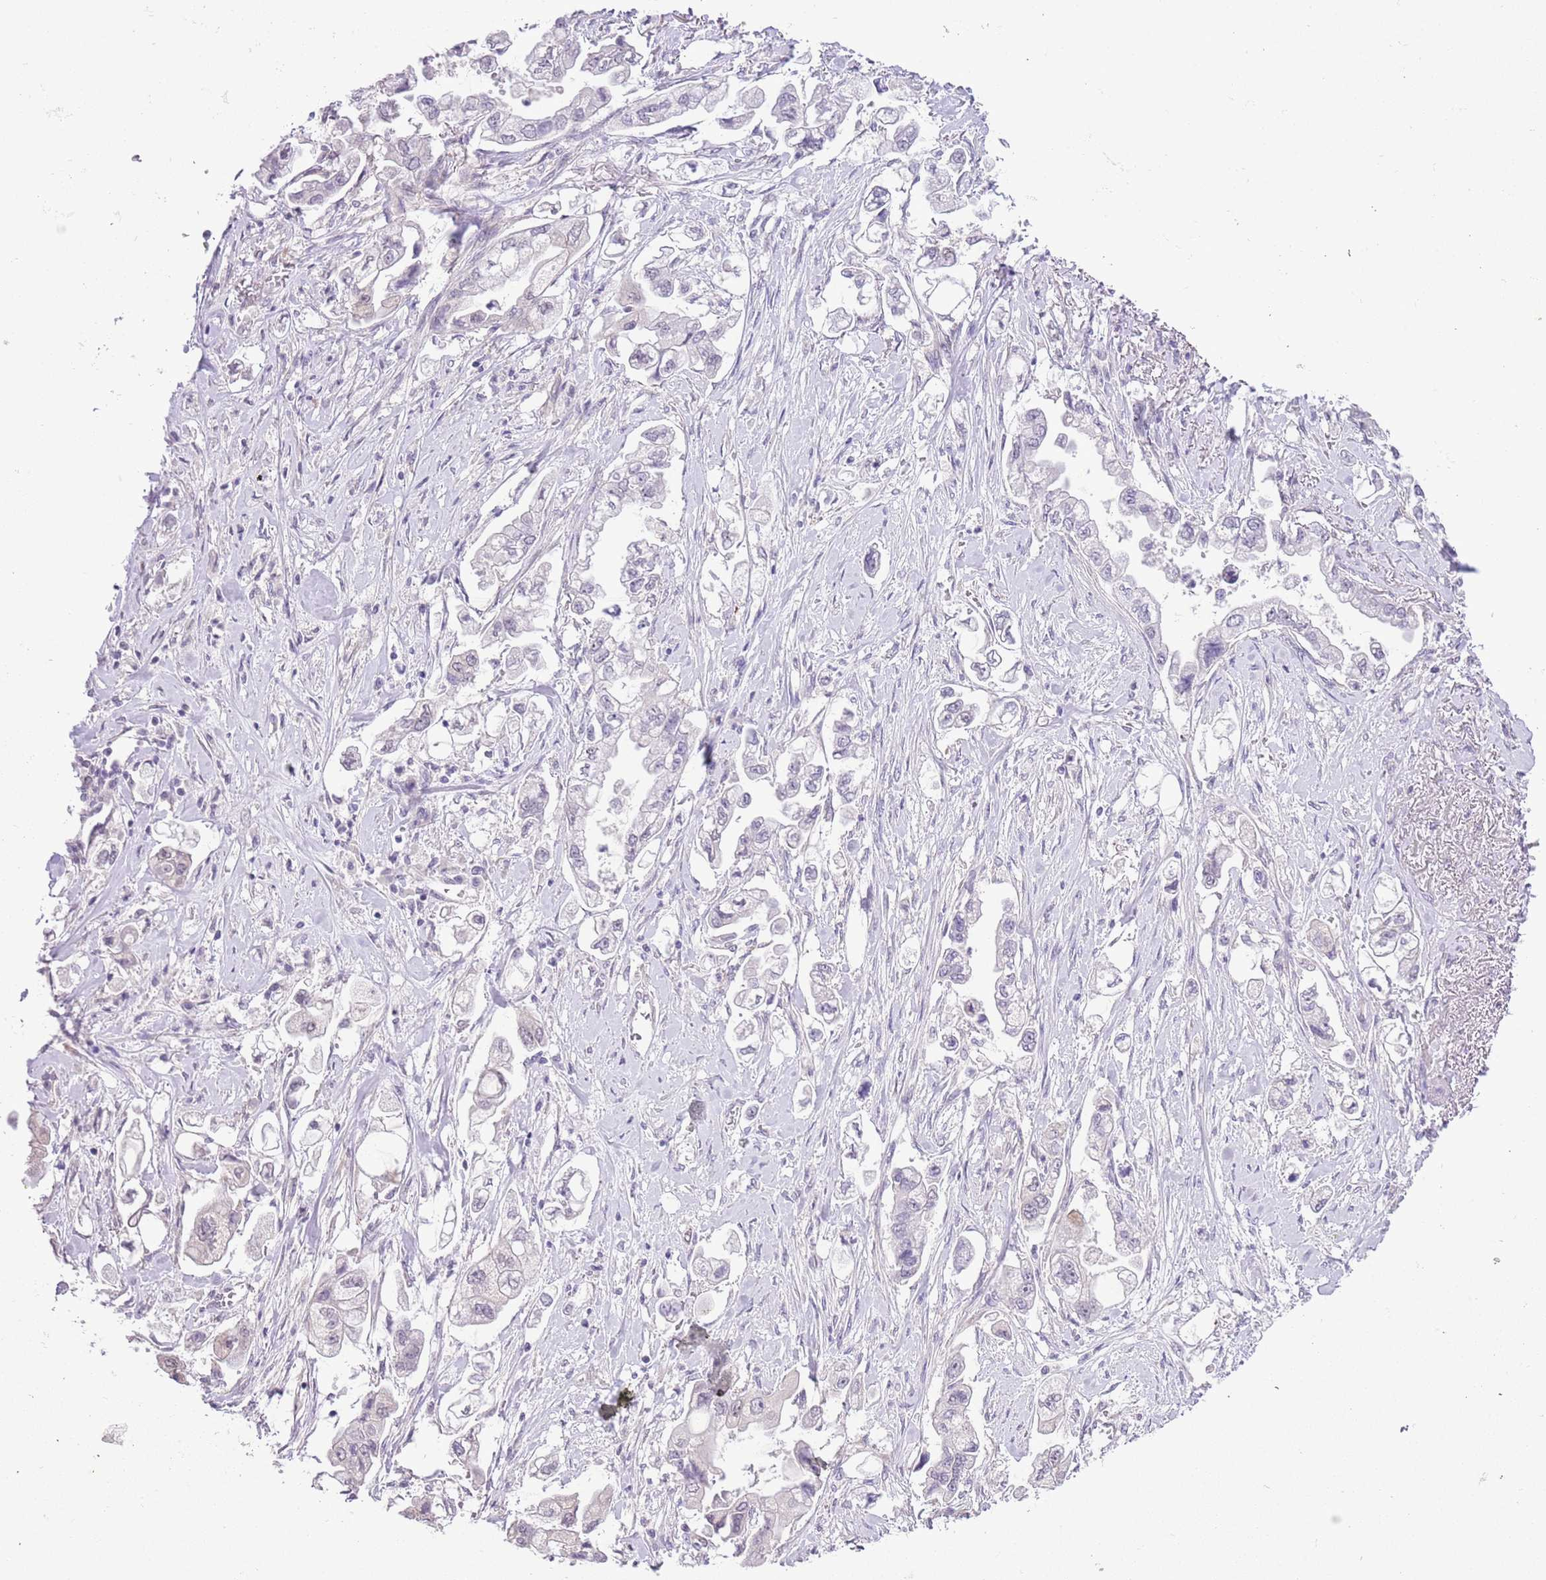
{"staining": {"intensity": "negative", "quantity": "none", "location": "none"}, "tissue": "stomach cancer", "cell_type": "Tumor cells", "image_type": "cancer", "snomed": [{"axis": "morphology", "description": "Adenocarcinoma, NOS"}, {"axis": "topography", "description": "Stomach"}], "caption": "DAB (3,3'-diaminobenzidine) immunohistochemical staining of stomach adenocarcinoma displays no significant staining in tumor cells.", "gene": "MIDN", "patient": {"sex": "male", "age": 62}}